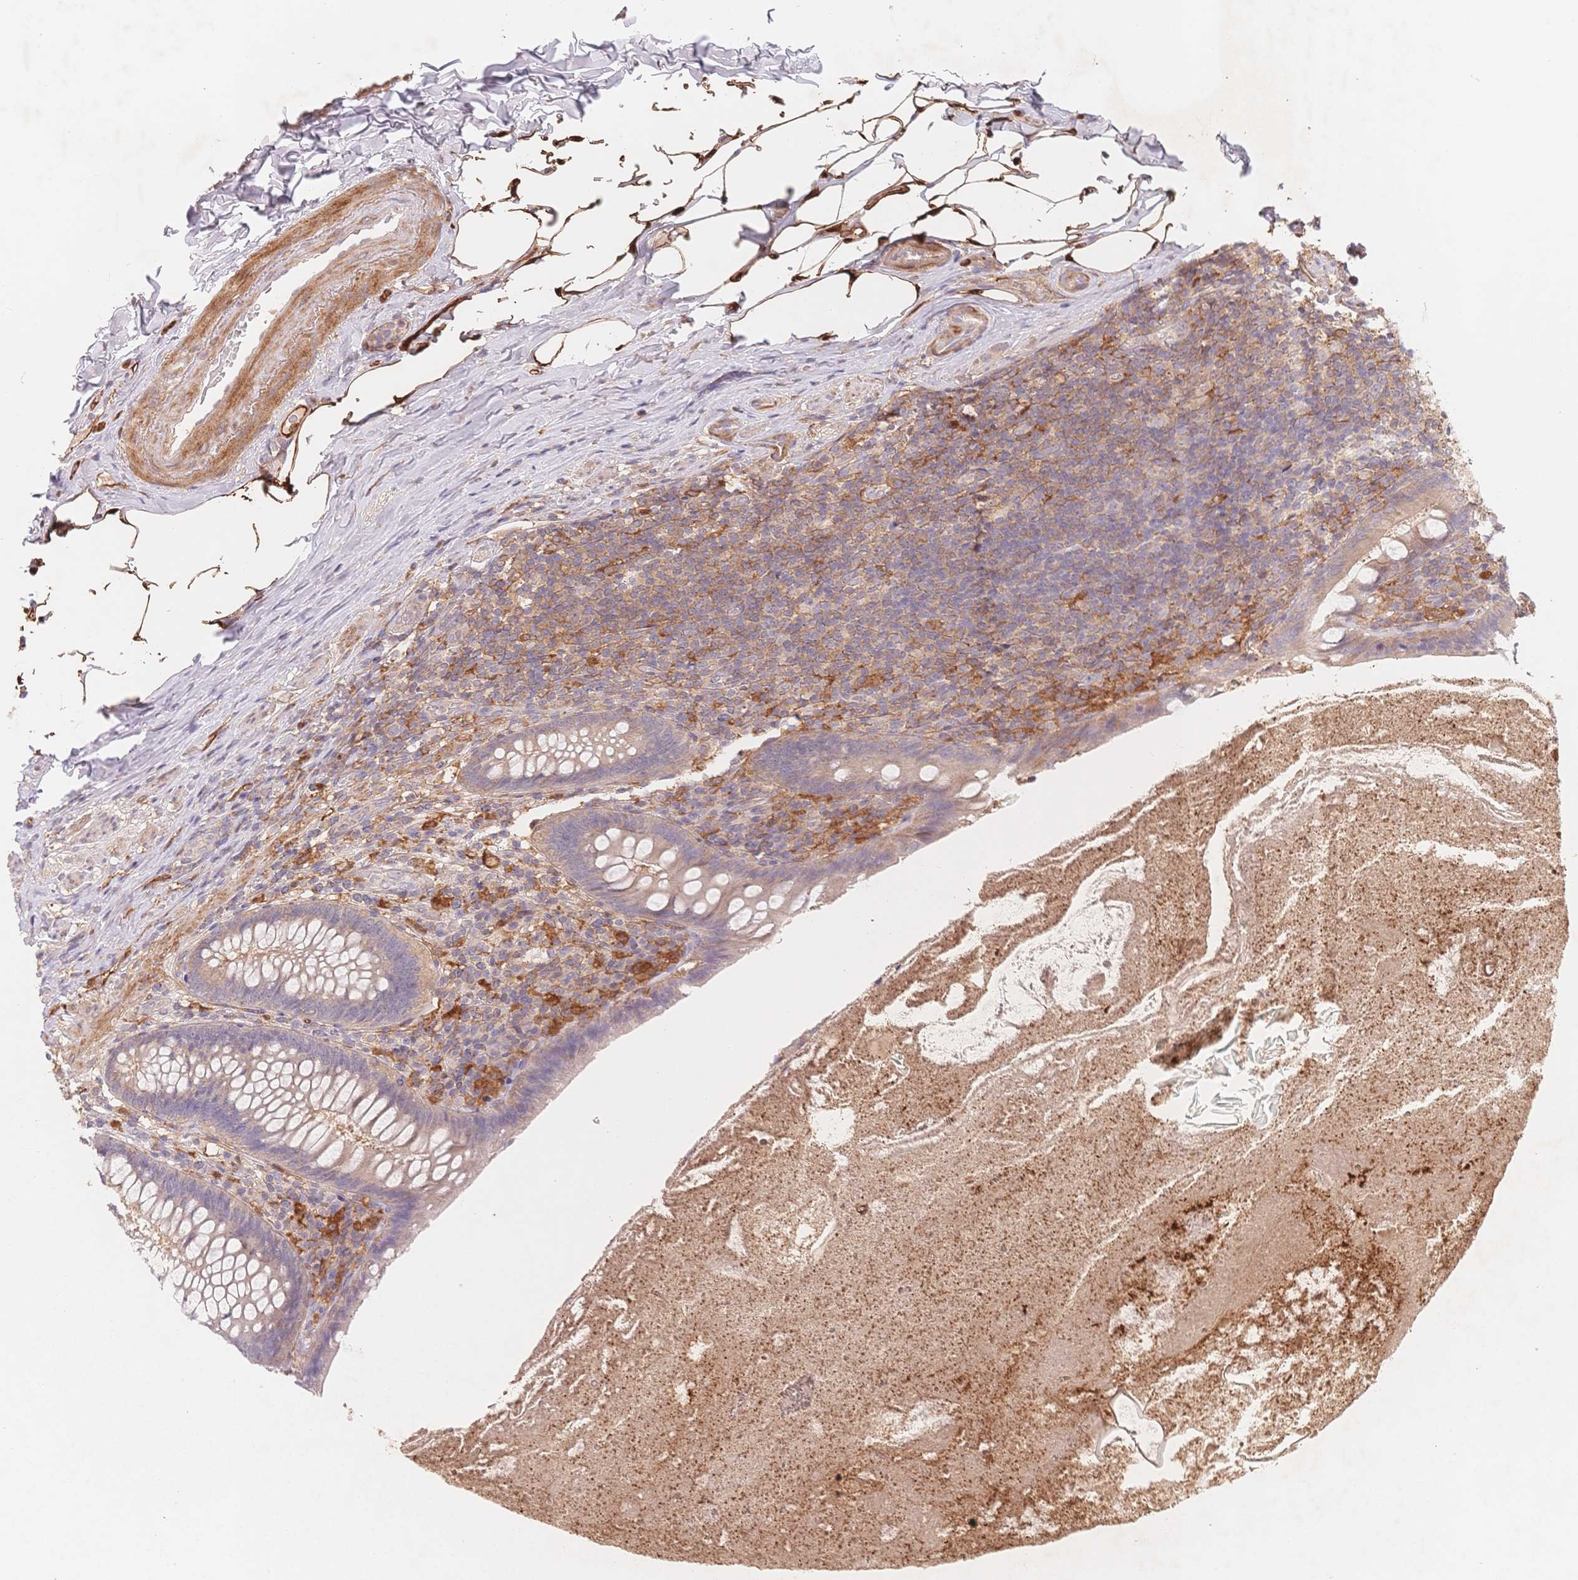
{"staining": {"intensity": "weak", "quantity": "<25%", "location": "cytoplasmic/membranous"}, "tissue": "appendix", "cell_type": "Glandular cells", "image_type": "normal", "snomed": [{"axis": "morphology", "description": "Normal tissue, NOS"}, {"axis": "topography", "description": "Appendix"}], "caption": "Immunohistochemical staining of benign human appendix reveals no significant positivity in glandular cells. Brightfield microscopy of immunohistochemistry stained with DAB (3,3'-diaminobenzidine) (brown) and hematoxylin (blue), captured at high magnification.", "gene": "C12orf75", "patient": {"sex": "male", "age": 47}}